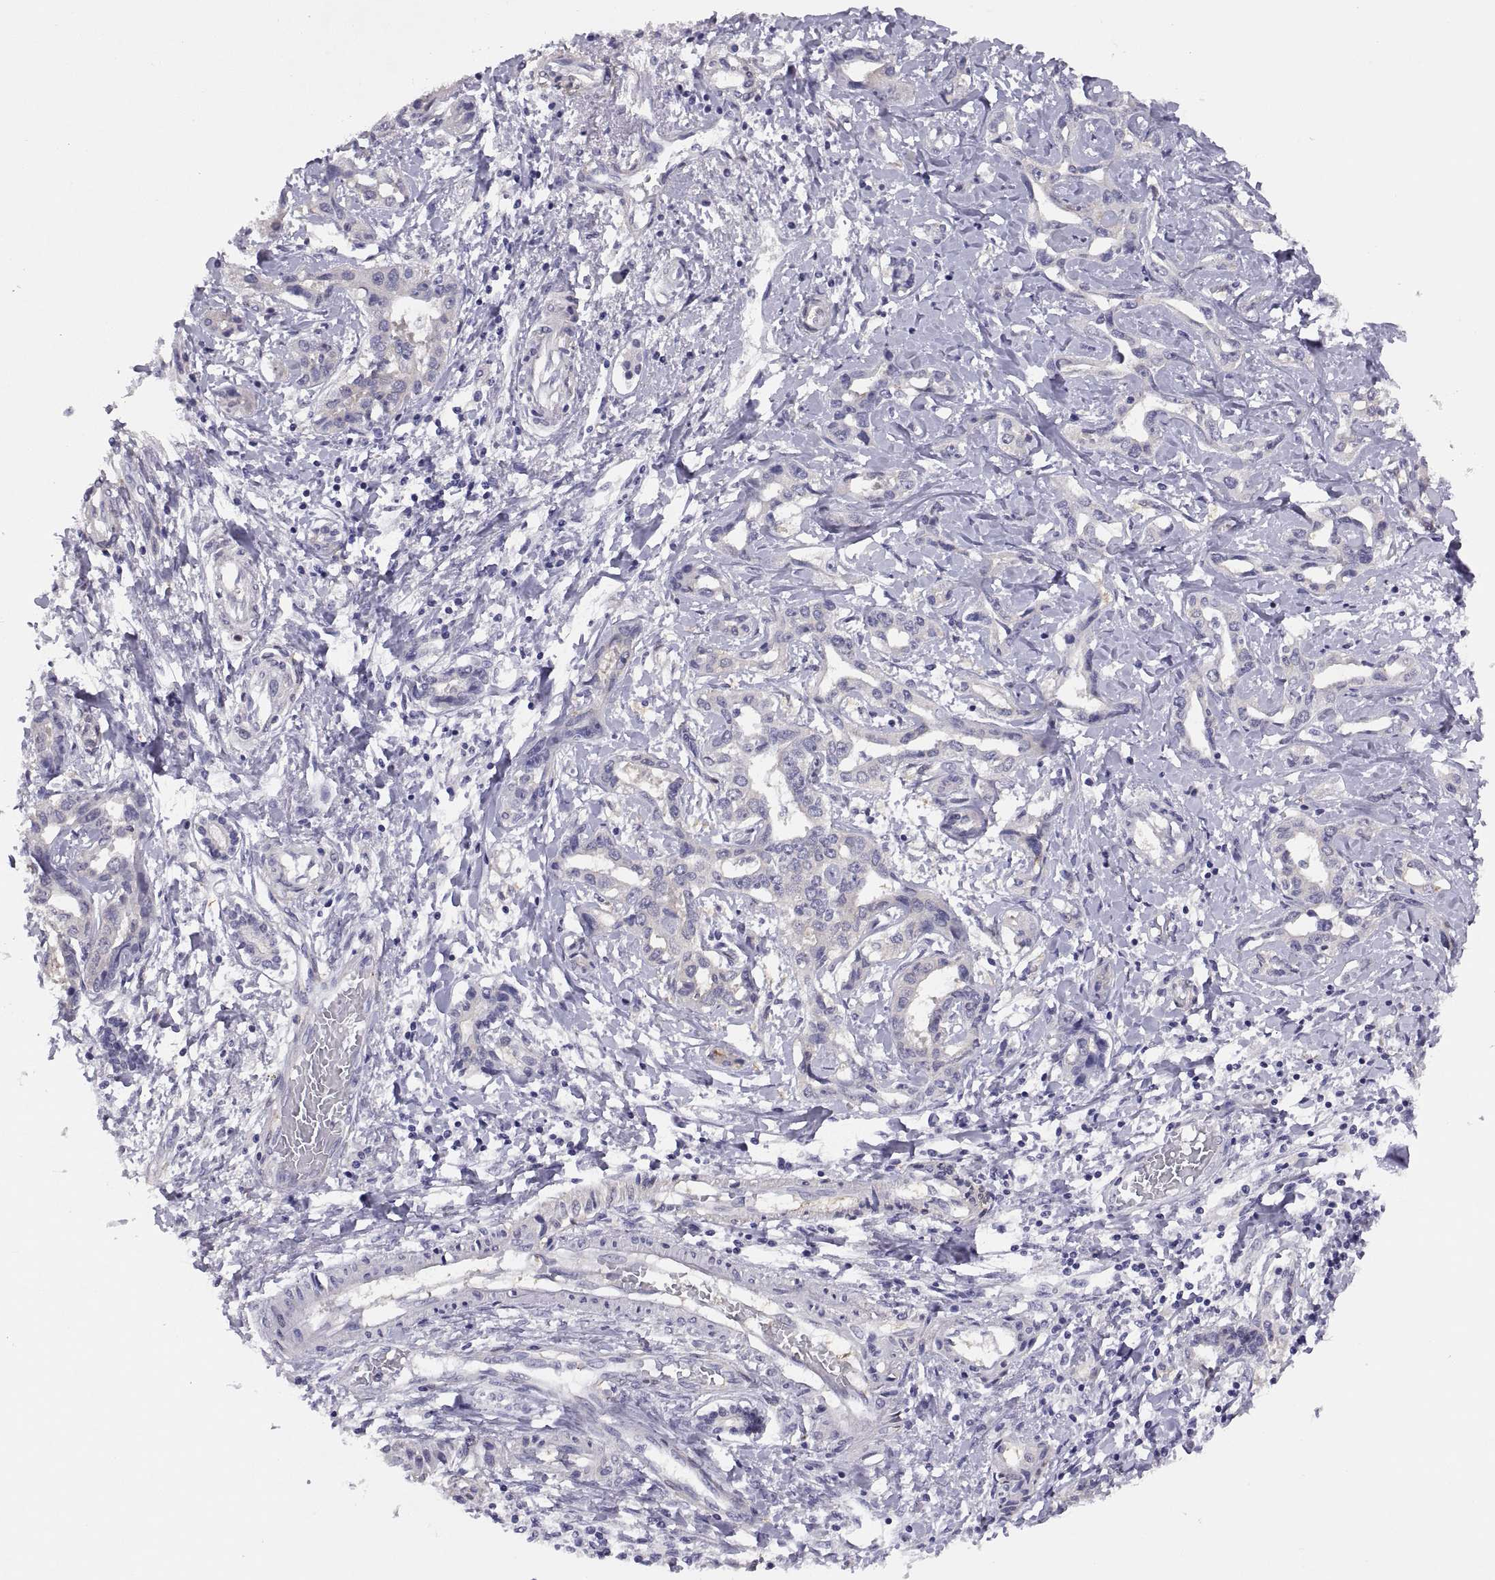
{"staining": {"intensity": "negative", "quantity": "none", "location": "none"}, "tissue": "liver cancer", "cell_type": "Tumor cells", "image_type": "cancer", "snomed": [{"axis": "morphology", "description": "Cholangiocarcinoma"}, {"axis": "topography", "description": "Liver"}], "caption": "Histopathology image shows no protein positivity in tumor cells of liver cancer tissue.", "gene": "STRC", "patient": {"sex": "male", "age": 59}}